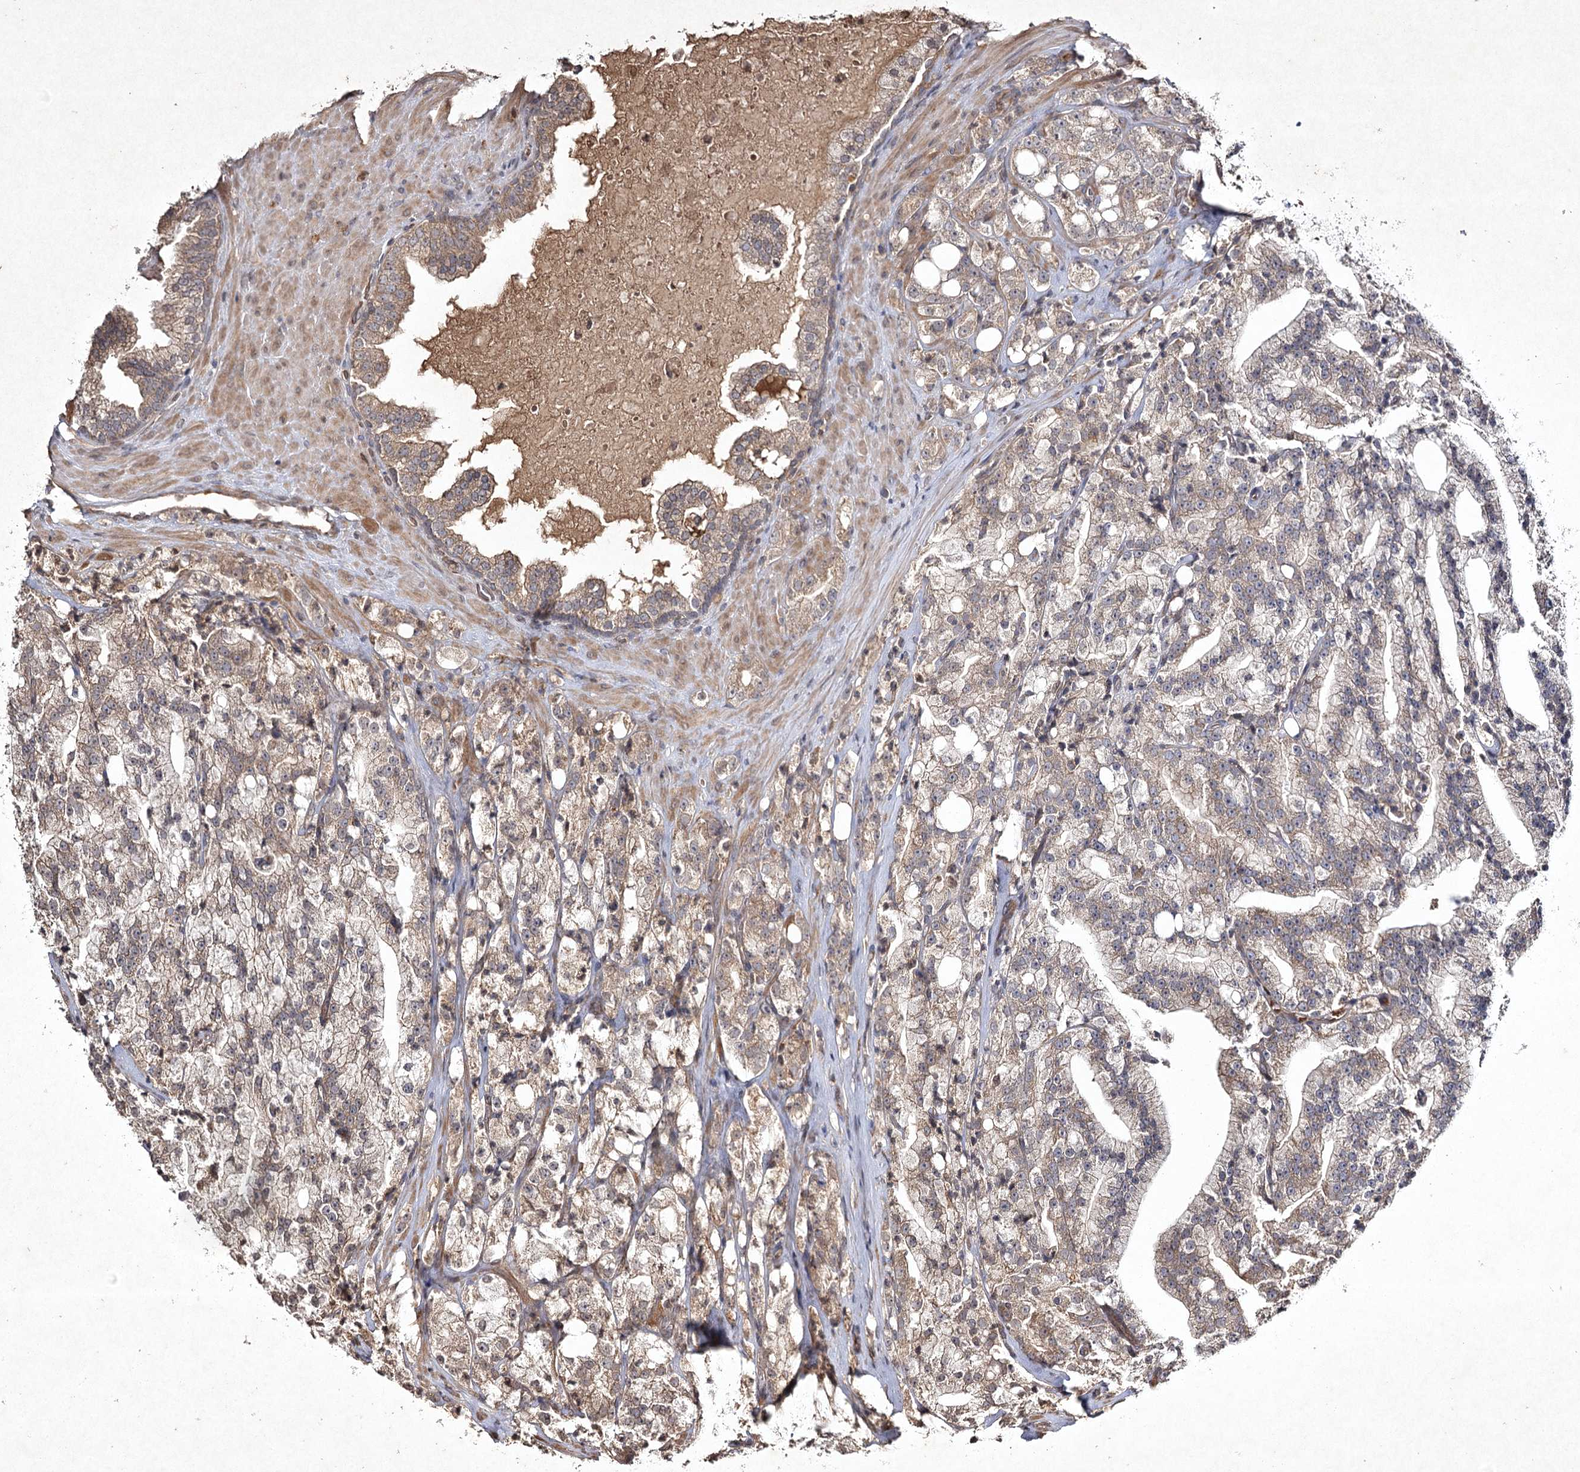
{"staining": {"intensity": "moderate", "quantity": "25%-75%", "location": "cytoplasmic/membranous"}, "tissue": "prostate cancer", "cell_type": "Tumor cells", "image_type": "cancer", "snomed": [{"axis": "morphology", "description": "Adenocarcinoma, High grade"}, {"axis": "topography", "description": "Prostate"}], "caption": "IHC histopathology image of human prostate cancer (adenocarcinoma (high-grade)) stained for a protein (brown), which demonstrates medium levels of moderate cytoplasmic/membranous staining in approximately 25%-75% of tumor cells.", "gene": "CYP2B6", "patient": {"sex": "male", "age": 64}}